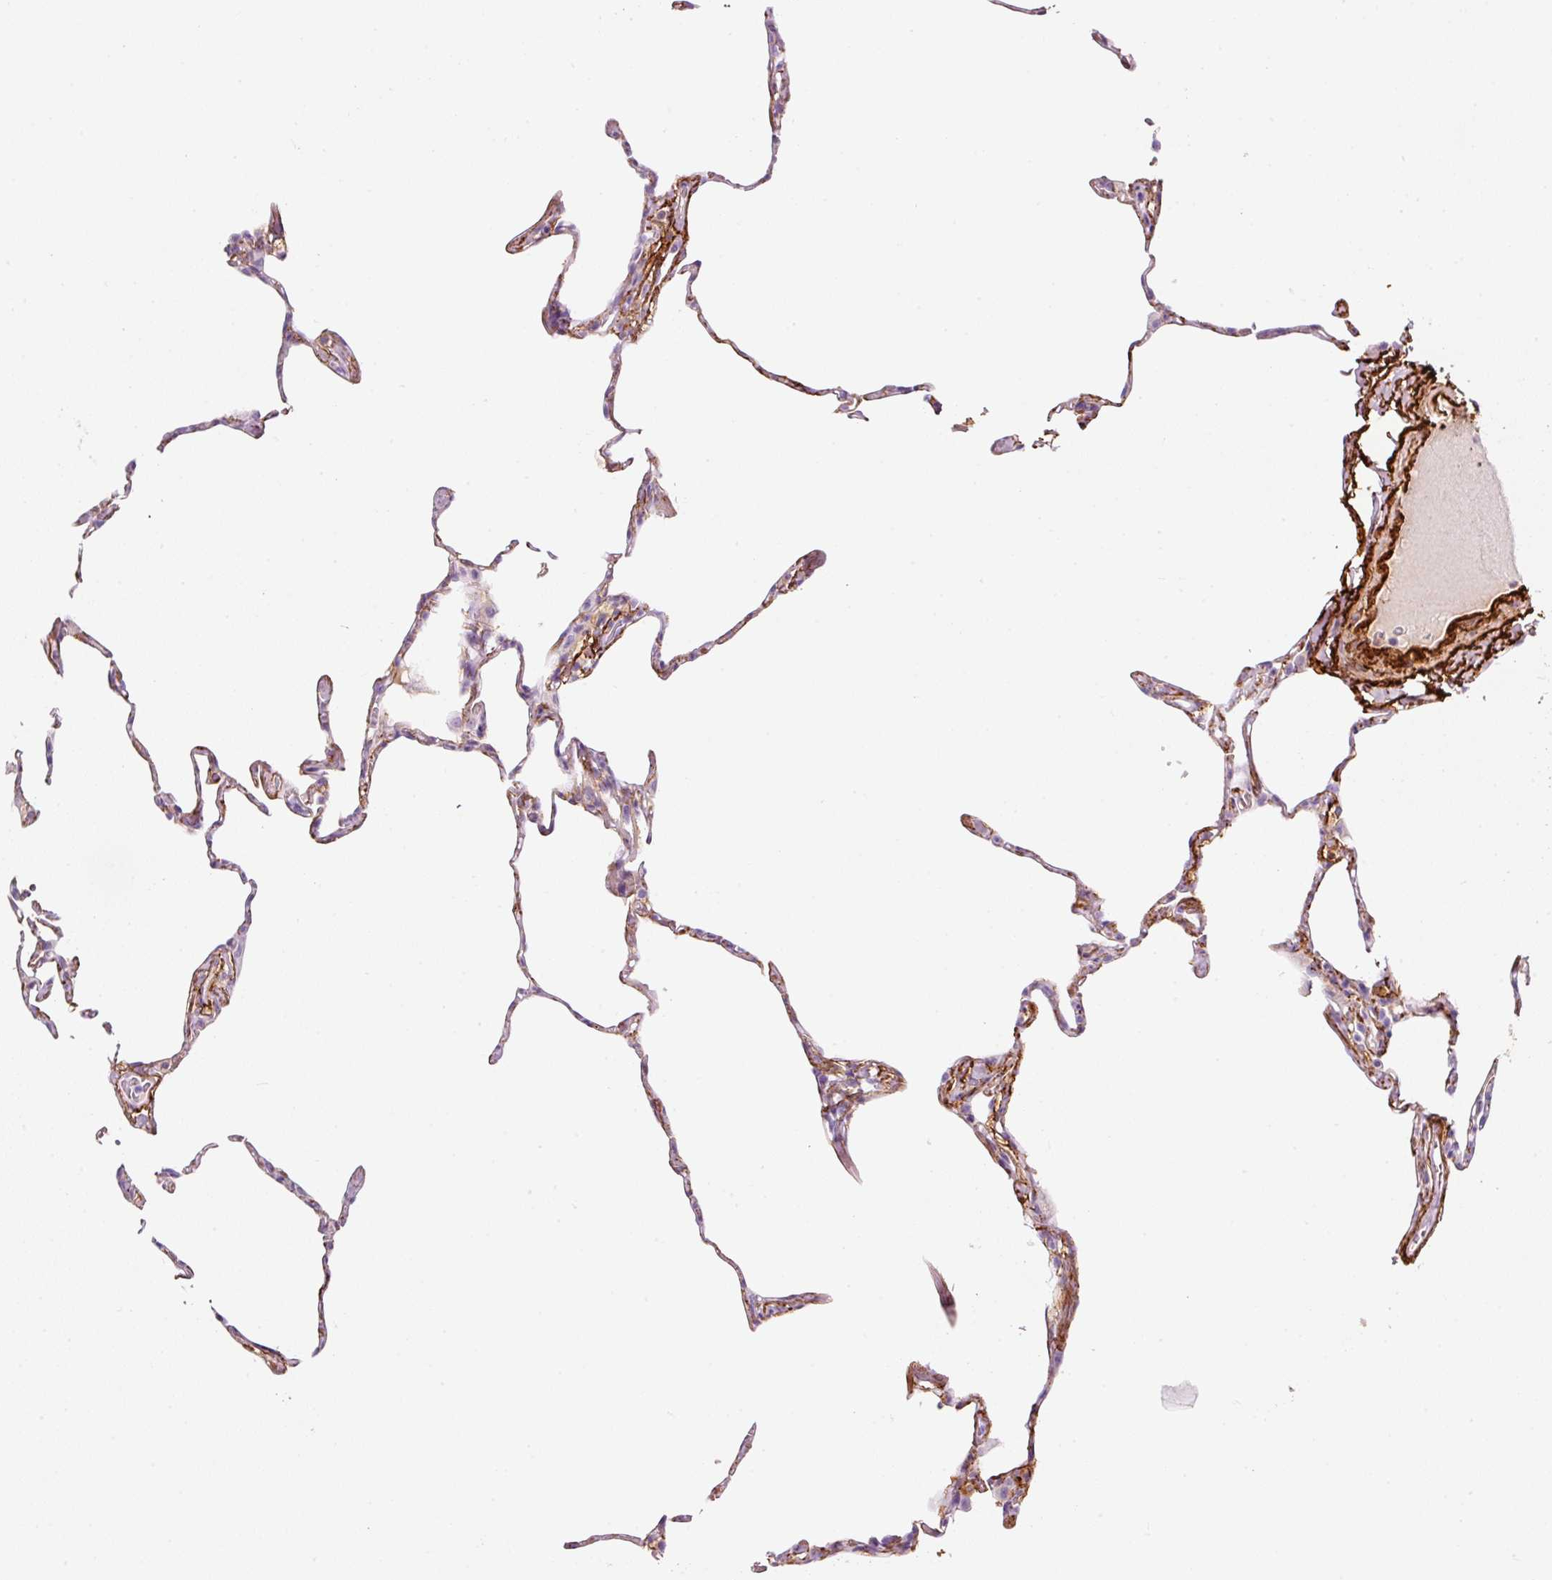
{"staining": {"intensity": "weak", "quantity": "25%-75%", "location": "cytoplasmic/membranous"}, "tissue": "lung", "cell_type": "Alveolar cells", "image_type": "normal", "snomed": [{"axis": "morphology", "description": "Normal tissue, NOS"}, {"axis": "topography", "description": "Lung"}], "caption": "Protein staining reveals weak cytoplasmic/membranous expression in approximately 25%-75% of alveolar cells in benign lung. (DAB (3,3'-diaminobenzidine) IHC with brightfield microscopy, high magnification).", "gene": "MFAP4", "patient": {"sex": "male", "age": 65}}